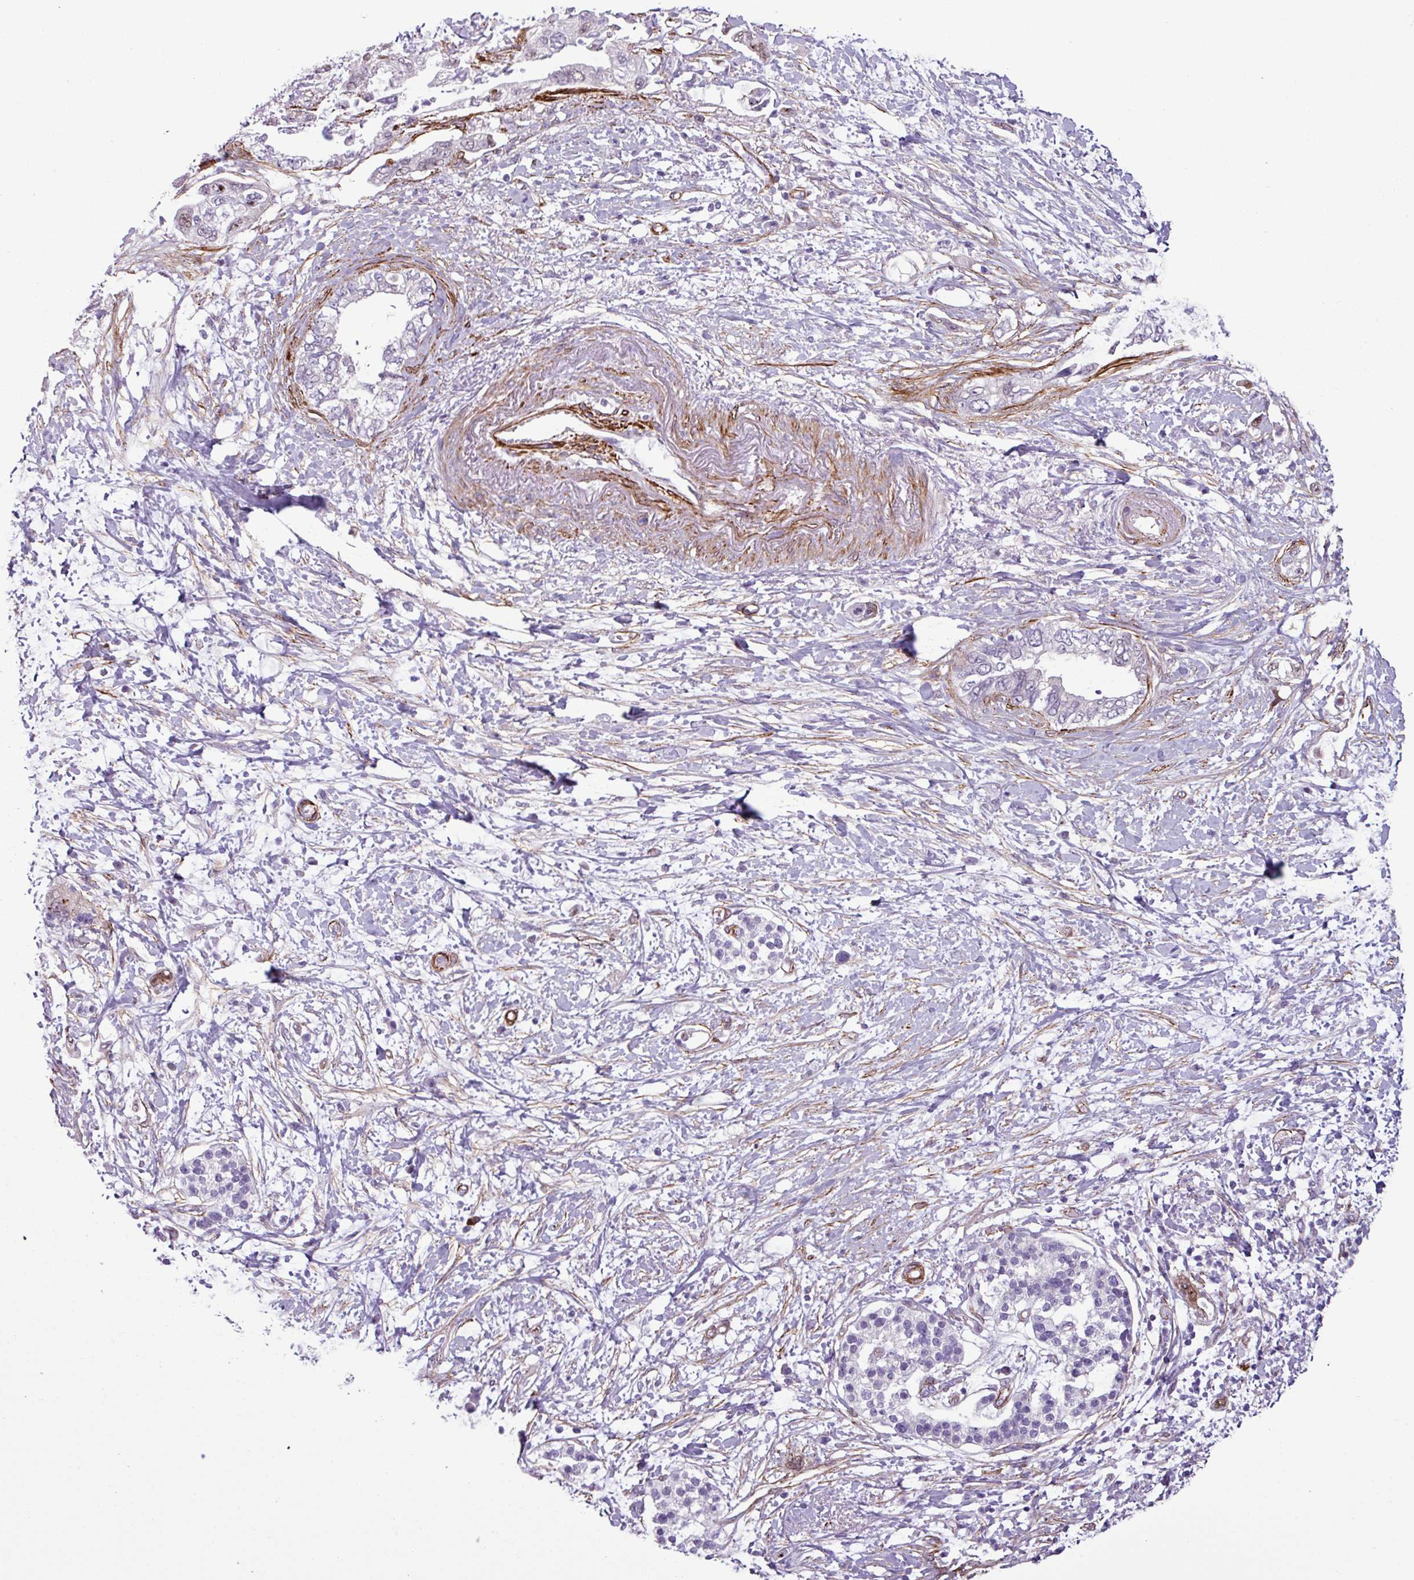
{"staining": {"intensity": "negative", "quantity": "none", "location": "none"}, "tissue": "pancreatic cancer", "cell_type": "Tumor cells", "image_type": "cancer", "snomed": [{"axis": "morphology", "description": "Adenocarcinoma, NOS"}, {"axis": "topography", "description": "Pancreas"}], "caption": "Tumor cells show no significant protein positivity in pancreatic adenocarcinoma.", "gene": "ATP10A", "patient": {"sex": "female", "age": 73}}